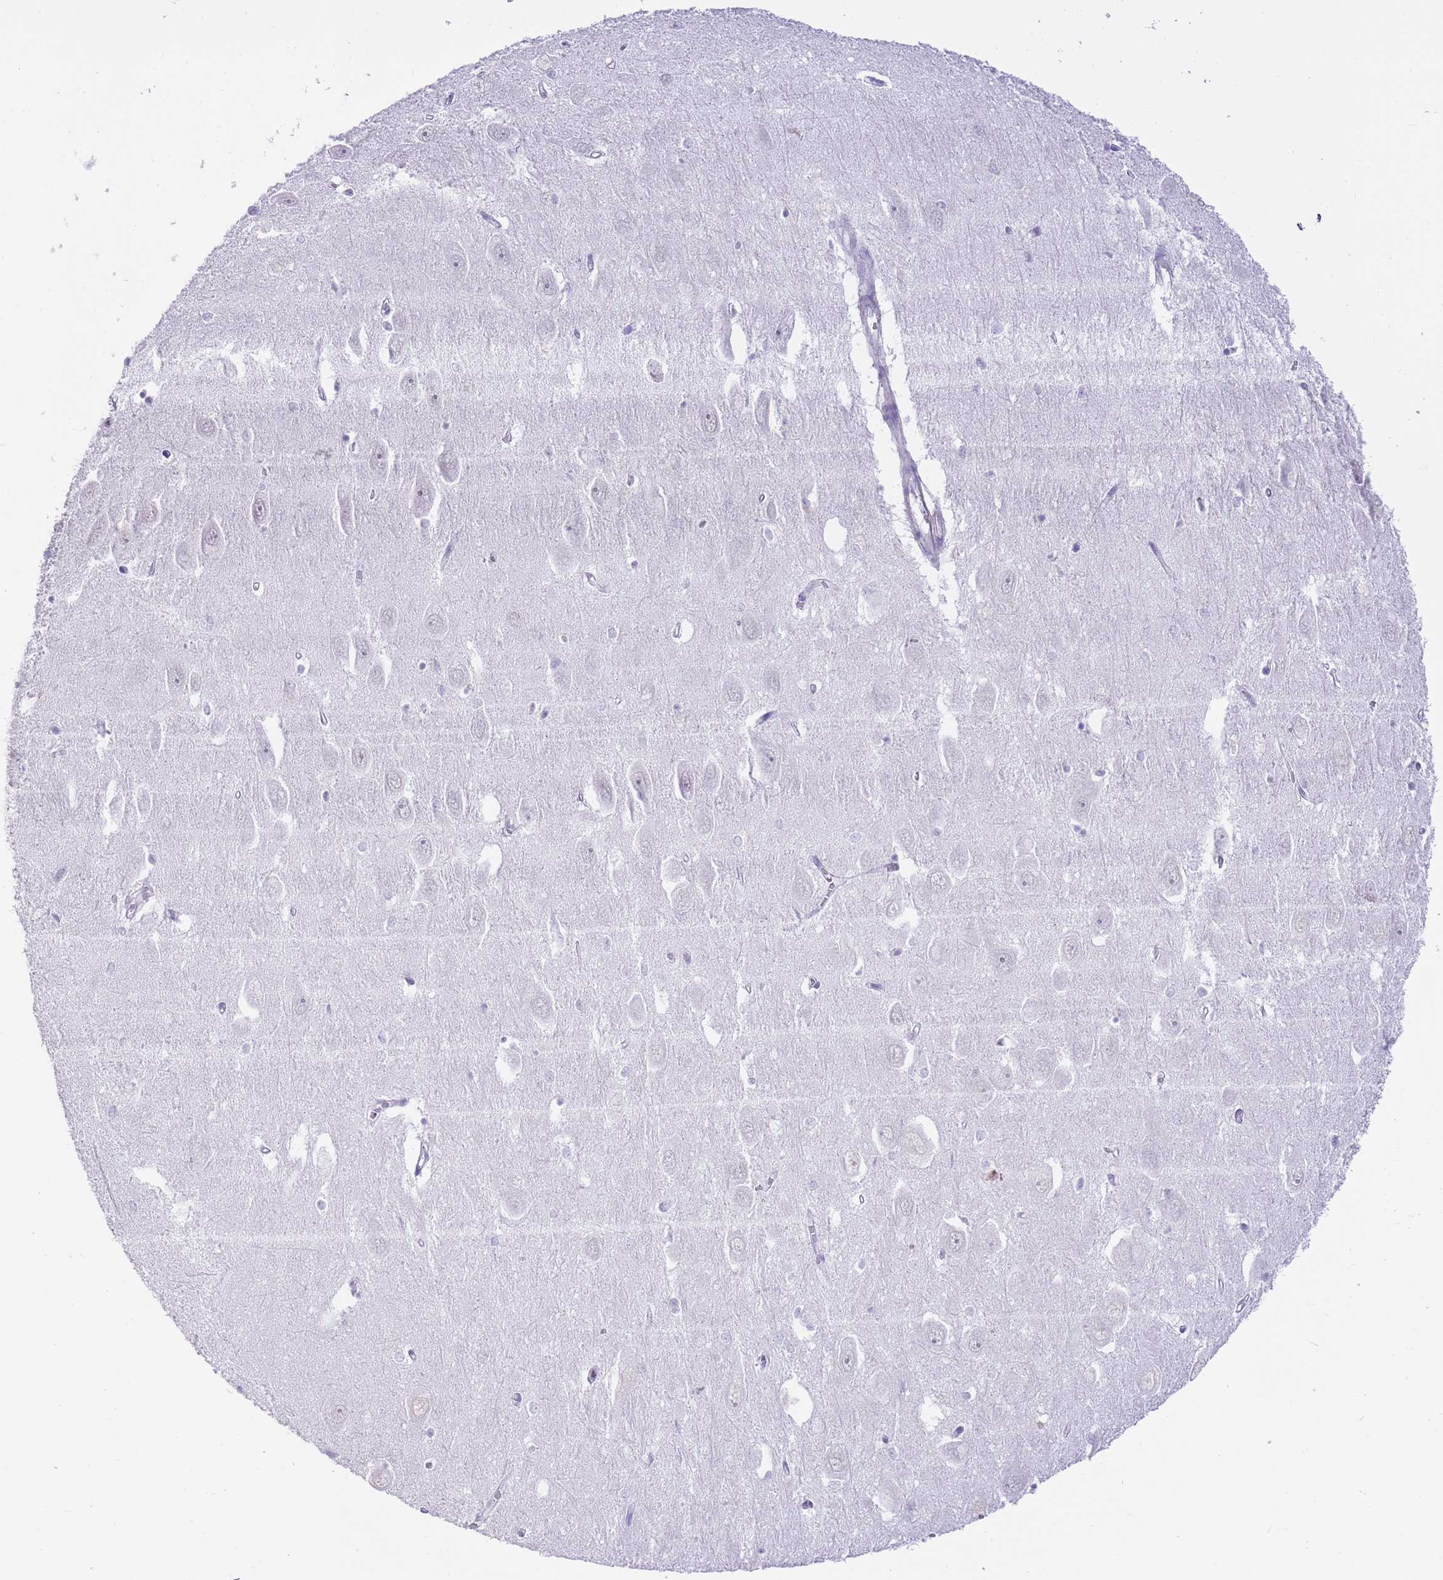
{"staining": {"intensity": "negative", "quantity": "none", "location": "none"}, "tissue": "hippocampus", "cell_type": "Glial cells", "image_type": "normal", "snomed": [{"axis": "morphology", "description": "Normal tissue, NOS"}, {"axis": "topography", "description": "Hippocampus"}], "caption": "The histopathology image displays no significant expression in glial cells of hippocampus. (Immunohistochemistry (ihc), brightfield microscopy, high magnification).", "gene": "PPP1R17", "patient": {"sex": "female", "age": 64}}